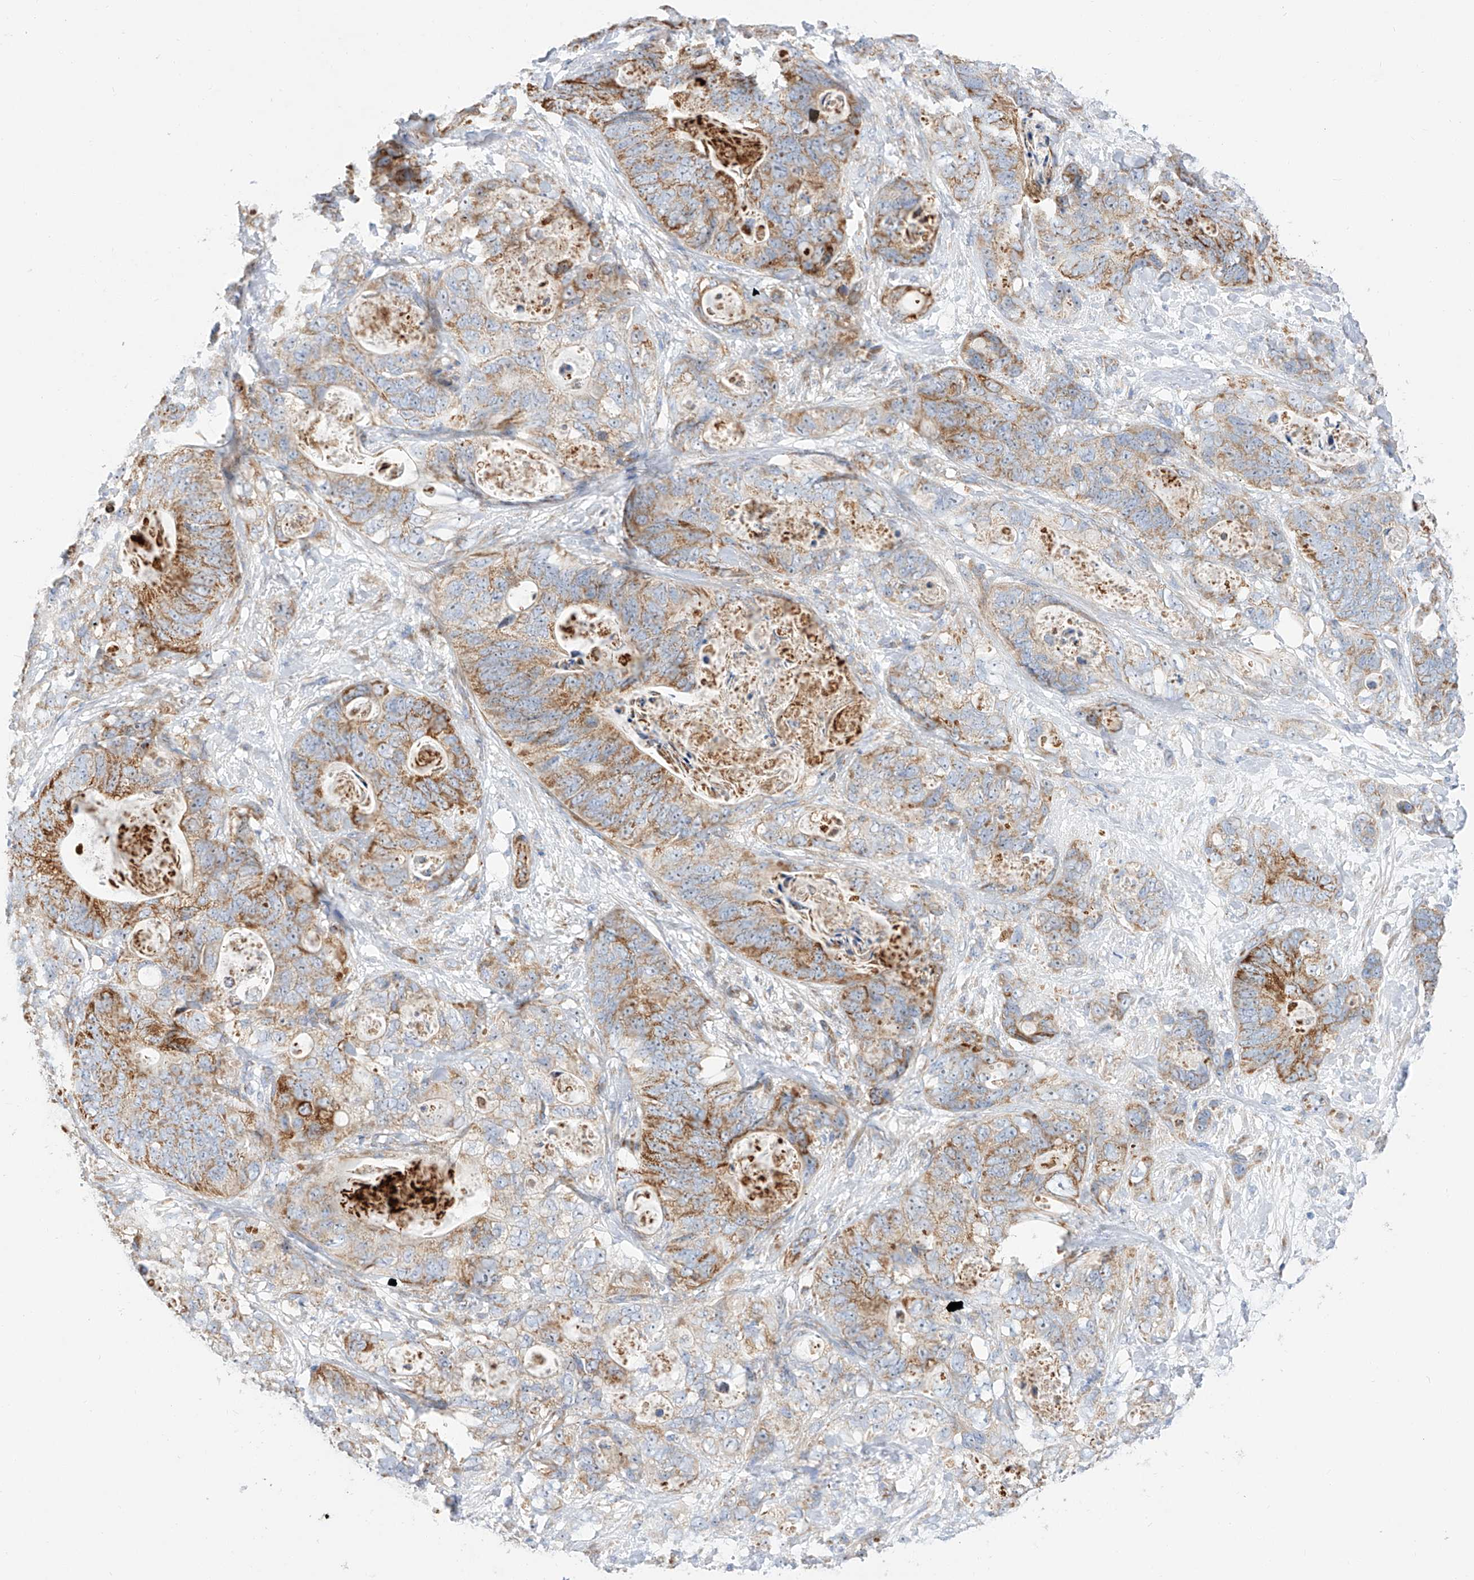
{"staining": {"intensity": "moderate", "quantity": ">75%", "location": "cytoplasmic/membranous"}, "tissue": "stomach cancer", "cell_type": "Tumor cells", "image_type": "cancer", "snomed": [{"axis": "morphology", "description": "Normal tissue, NOS"}, {"axis": "morphology", "description": "Adenocarcinoma, NOS"}, {"axis": "topography", "description": "Stomach"}], "caption": "The immunohistochemical stain shows moderate cytoplasmic/membranous expression in tumor cells of stomach cancer tissue. Nuclei are stained in blue.", "gene": "CST9", "patient": {"sex": "female", "age": 89}}